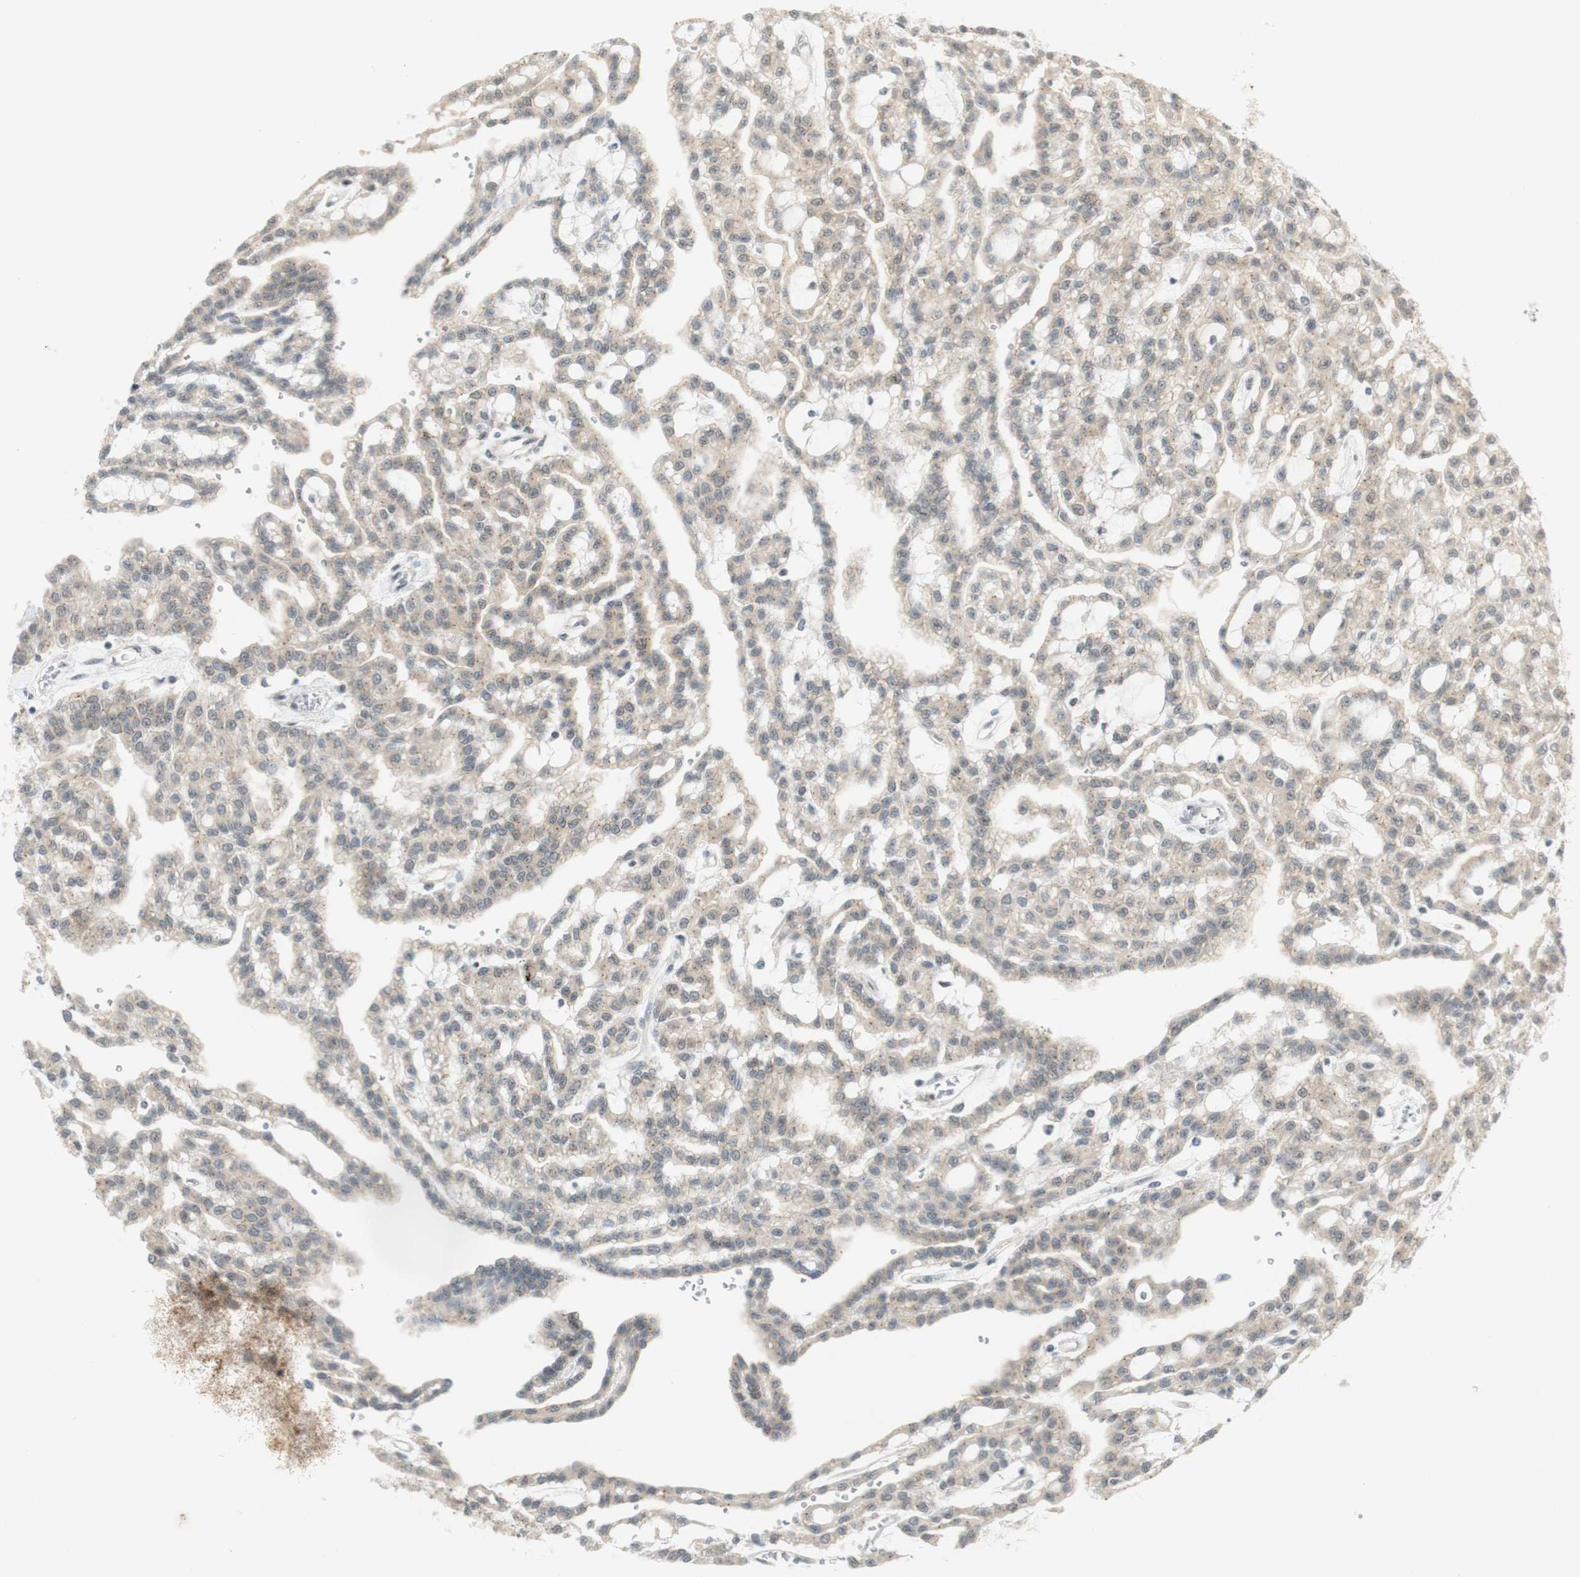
{"staining": {"intensity": "weak", "quantity": ">75%", "location": "cytoplasmic/membranous"}, "tissue": "renal cancer", "cell_type": "Tumor cells", "image_type": "cancer", "snomed": [{"axis": "morphology", "description": "Adenocarcinoma, NOS"}, {"axis": "topography", "description": "Kidney"}], "caption": "The photomicrograph demonstrates immunohistochemical staining of renal cancer. There is weak cytoplasmic/membranous expression is present in approximately >75% of tumor cells. Immunohistochemistry (ihc) stains the protein of interest in brown and the nuclei are stained blue.", "gene": "CYLD", "patient": {"sex": "male", "age": 63}}